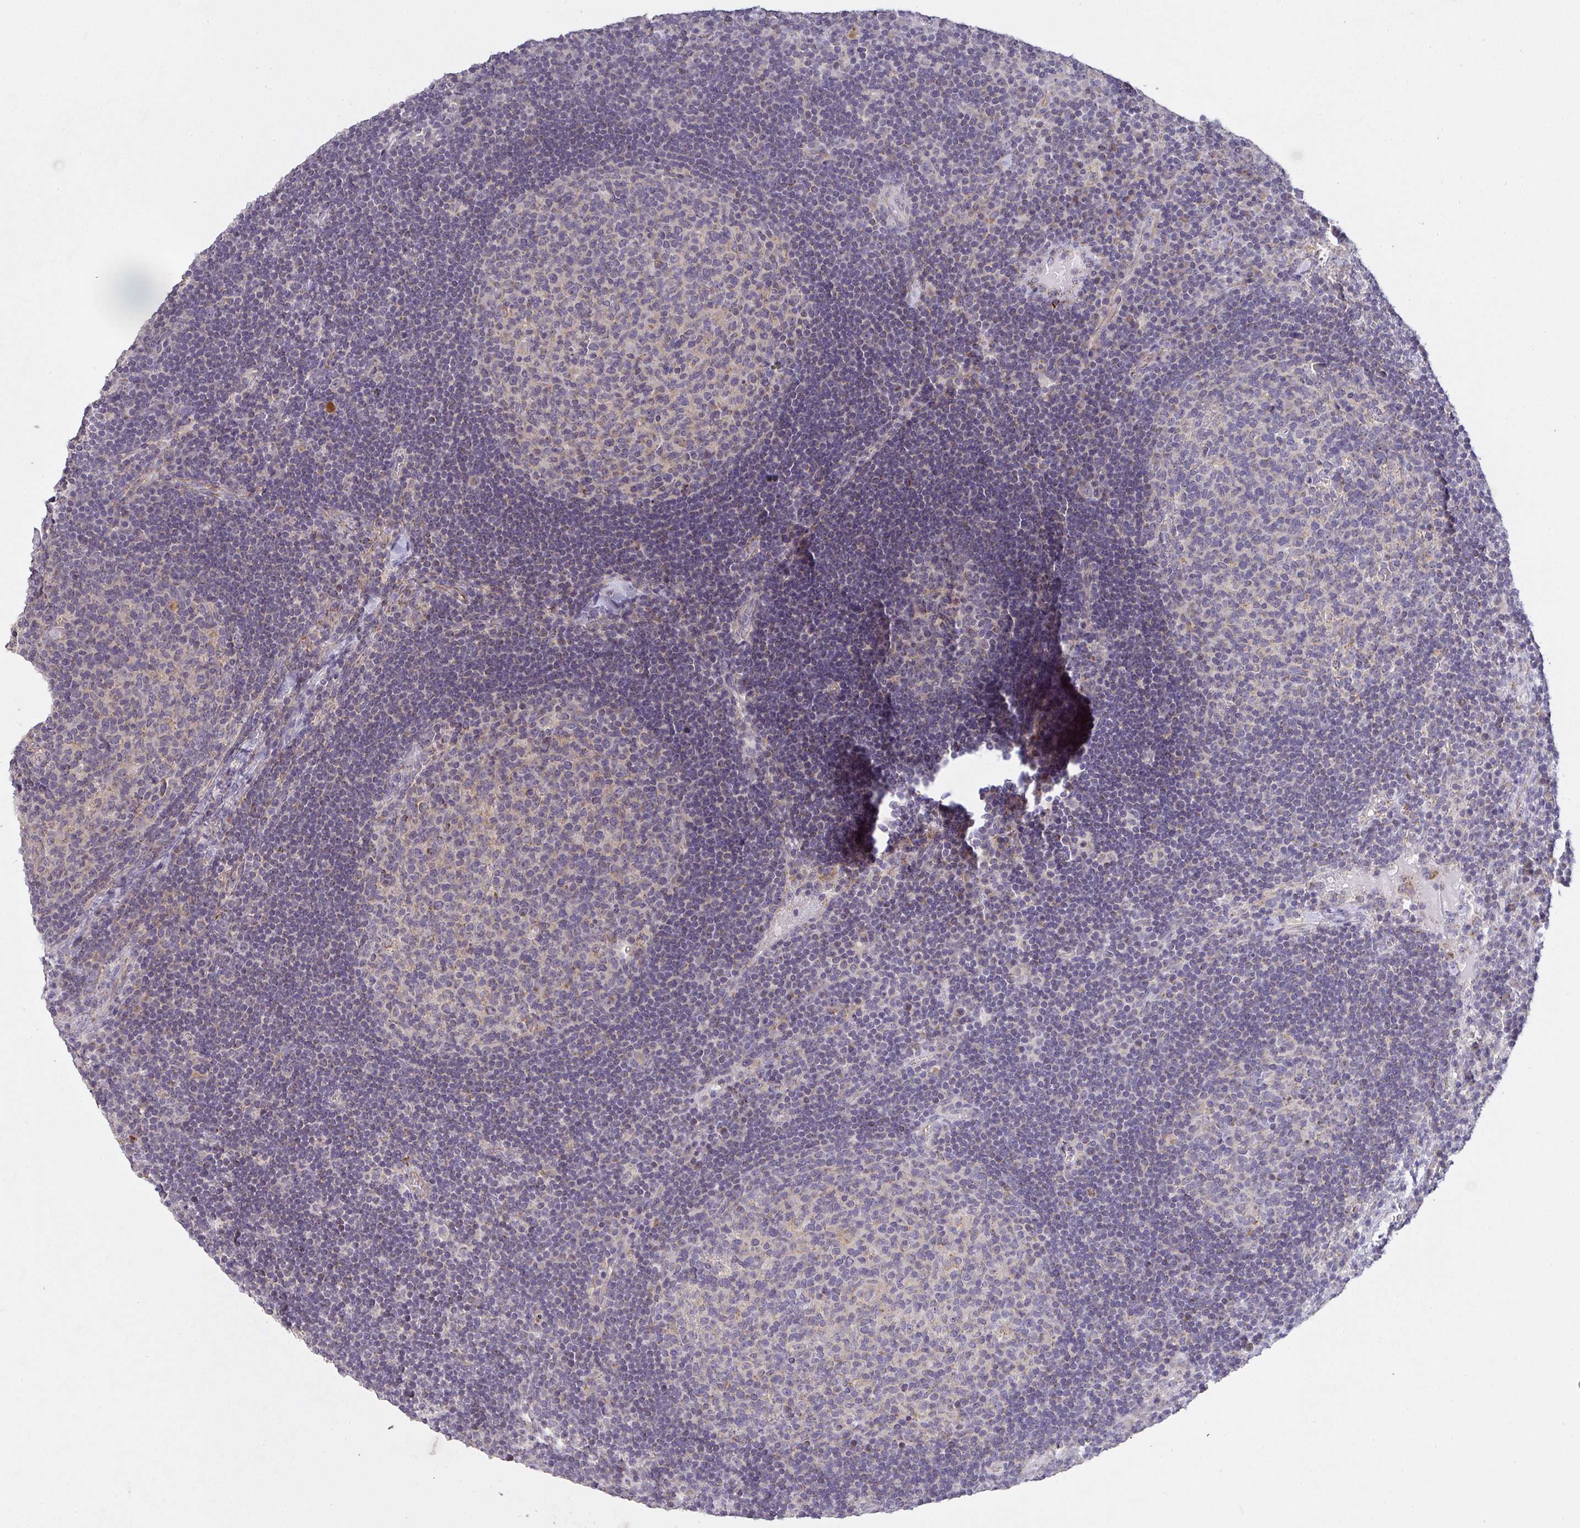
{"staining": {"intensity": "weak", "quantity": "<25%", "location": "cytoplasmic/membranous"}, "tissue": "lymph node", "cell_type": "Germinal center cells", "image_type": "normal", "snomed": [{"axis": "morphology", "description": "Normal tissue, NOS"}, {"axis": "topography", "description": "Lymph node"}], "caption": "Image shows no significant protein expression in germinal center cells of benign lymph node. Brightfield microscopy of immunohistochemistry (IHC) stained with DAB (brown) and hematoxylin (blue), captured at high magnification.", "gene": "TMEM219", "patient": {"sex": "male", "age": 67}}